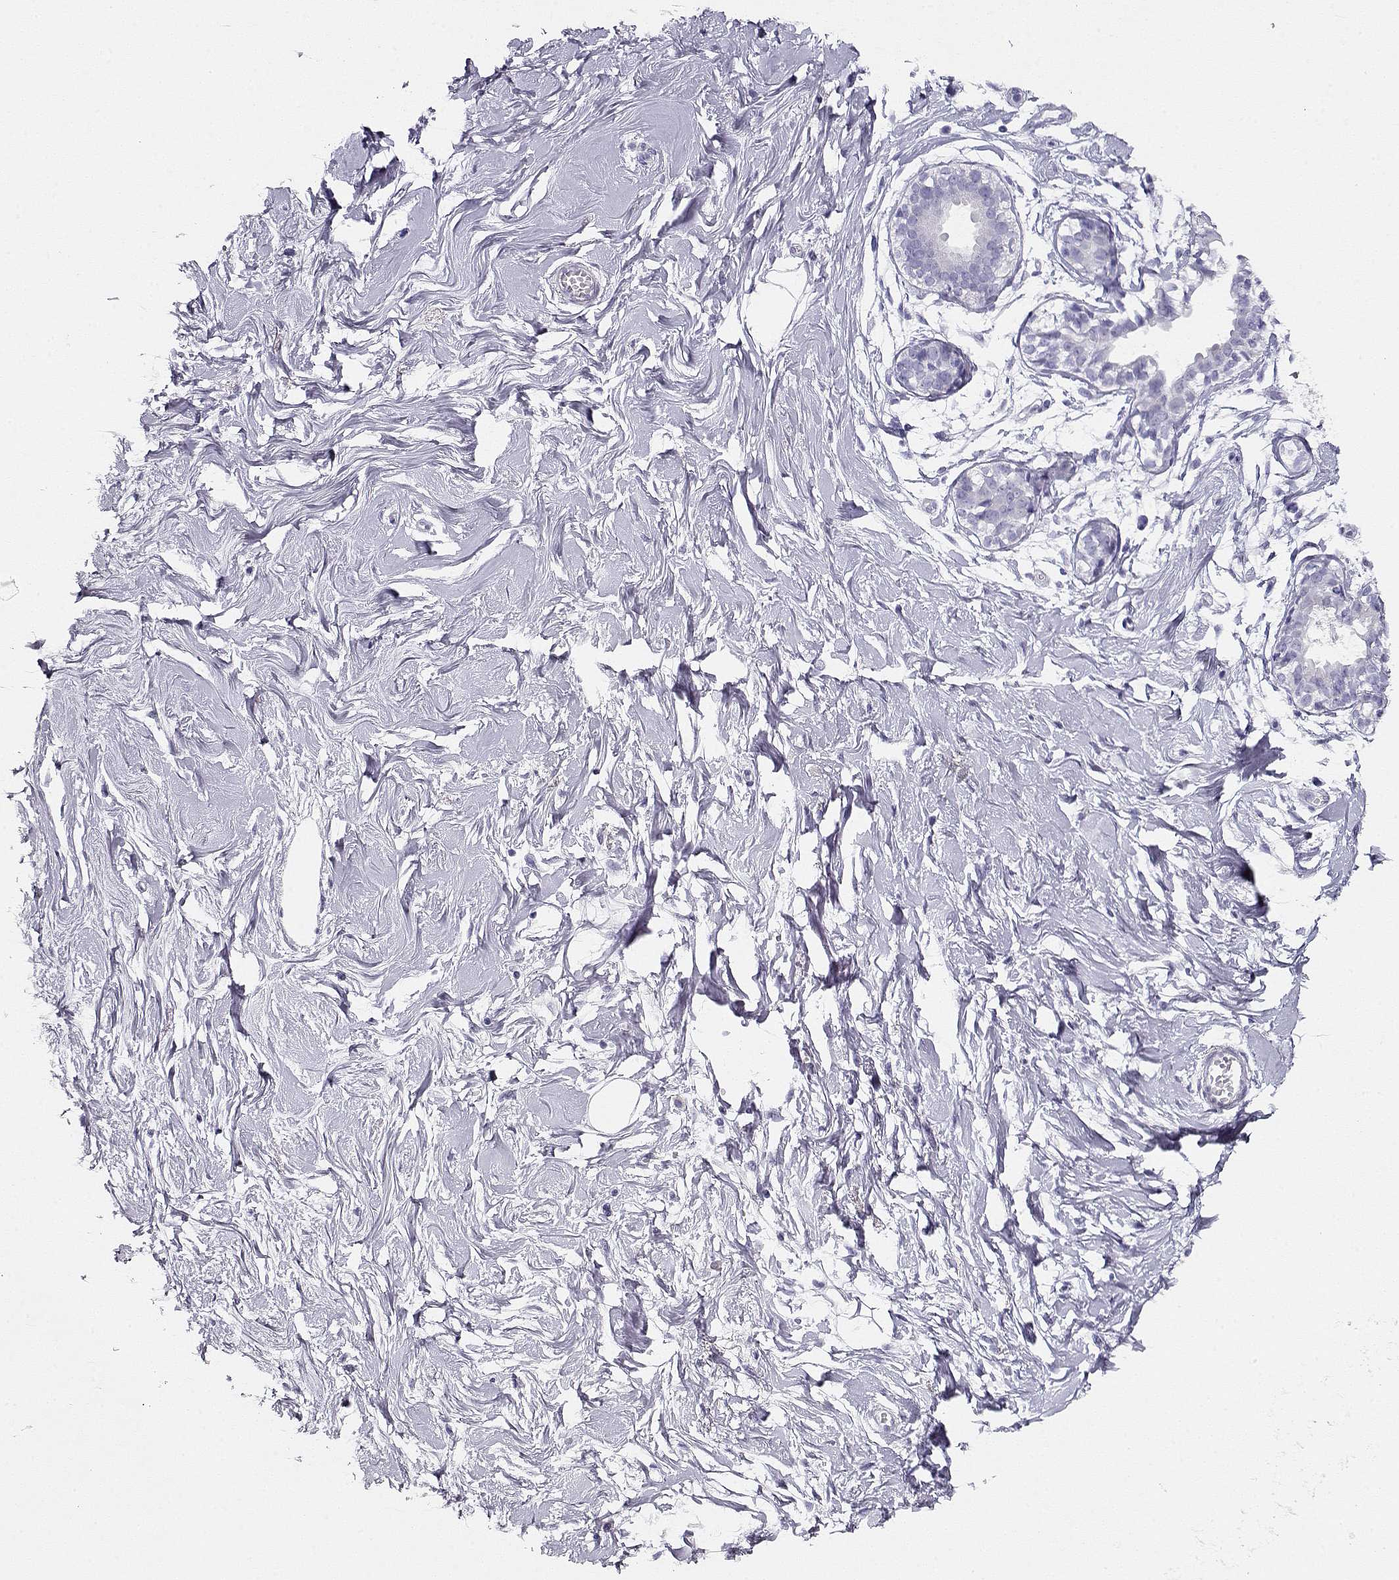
{"staining": {"intensity": "negative", "quantity": "none", "location": "none"}, "tissue": "breast", "cell_type": "Adipocytes", "image_type": "normal", "snomed": [{"axis": "morphology", "description": "Normal tissue, NOS"}, {"axis": "topography", "description": "Breast"}], "caption": "DAB immunohistochemical staining of unremarkable human breast reveals no significant positivity in adipocytes.", "gene": "ACTN2", "patient": {"sex": "female", "age": 49}}